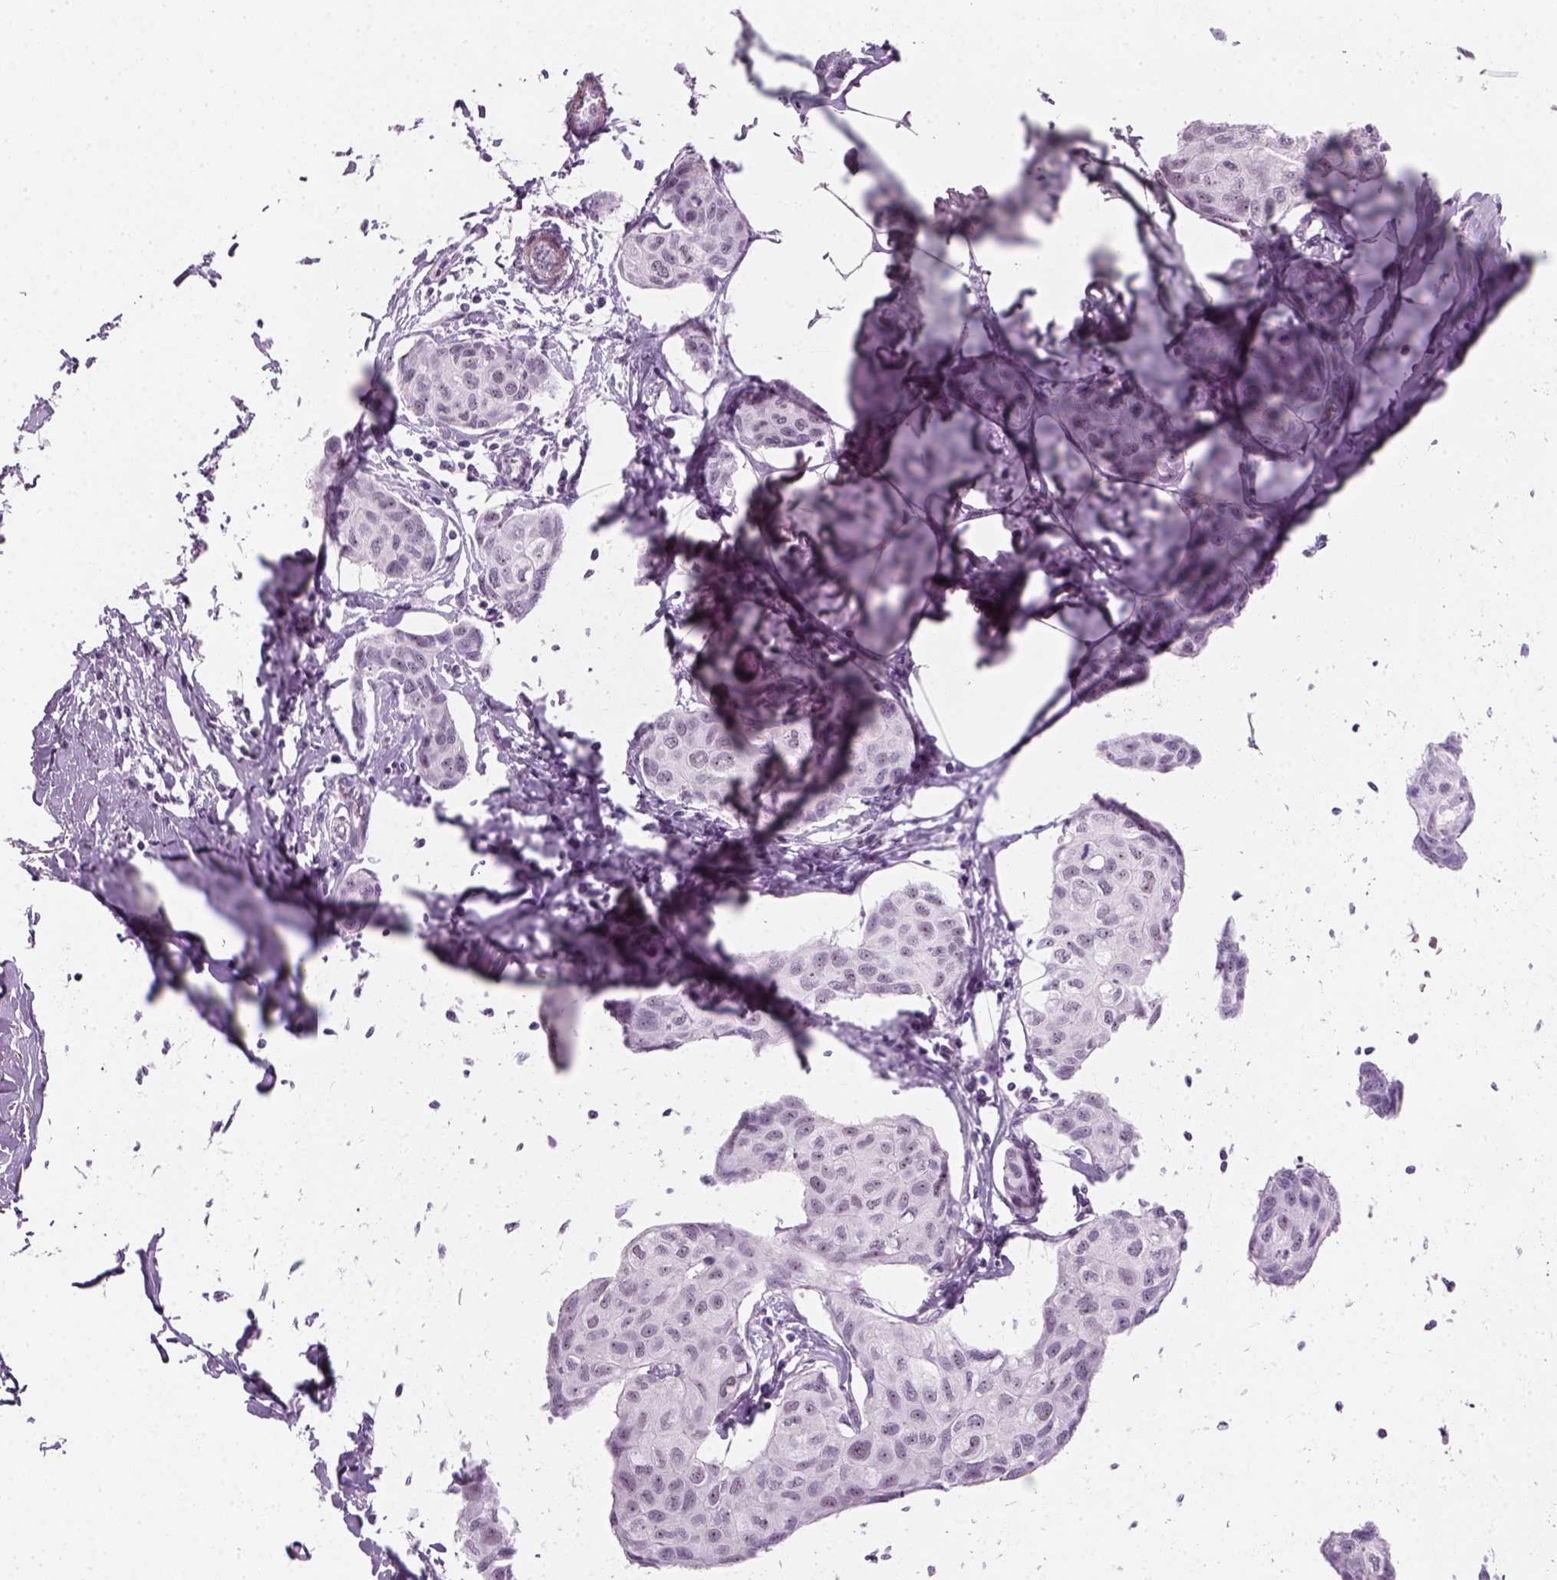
{"staining": {"intensity": "negative", "quantity": "none", "location": "none"}, "tissue": "breast cancer", "cell_type": "Tumor cells", "image_type": "cancer", "snomed": [{"axis": "morphology", "description": "Duct carcinoma"}, {"axis": "topography", "description": "Breast"}], "caption": "An image of breast cancer (invasive ductal carcinoma) stained for a protein reveals no brown staining in tumor cells.", "gene": "ZNF865", "patient": {"sex": "female", "age": 80}}